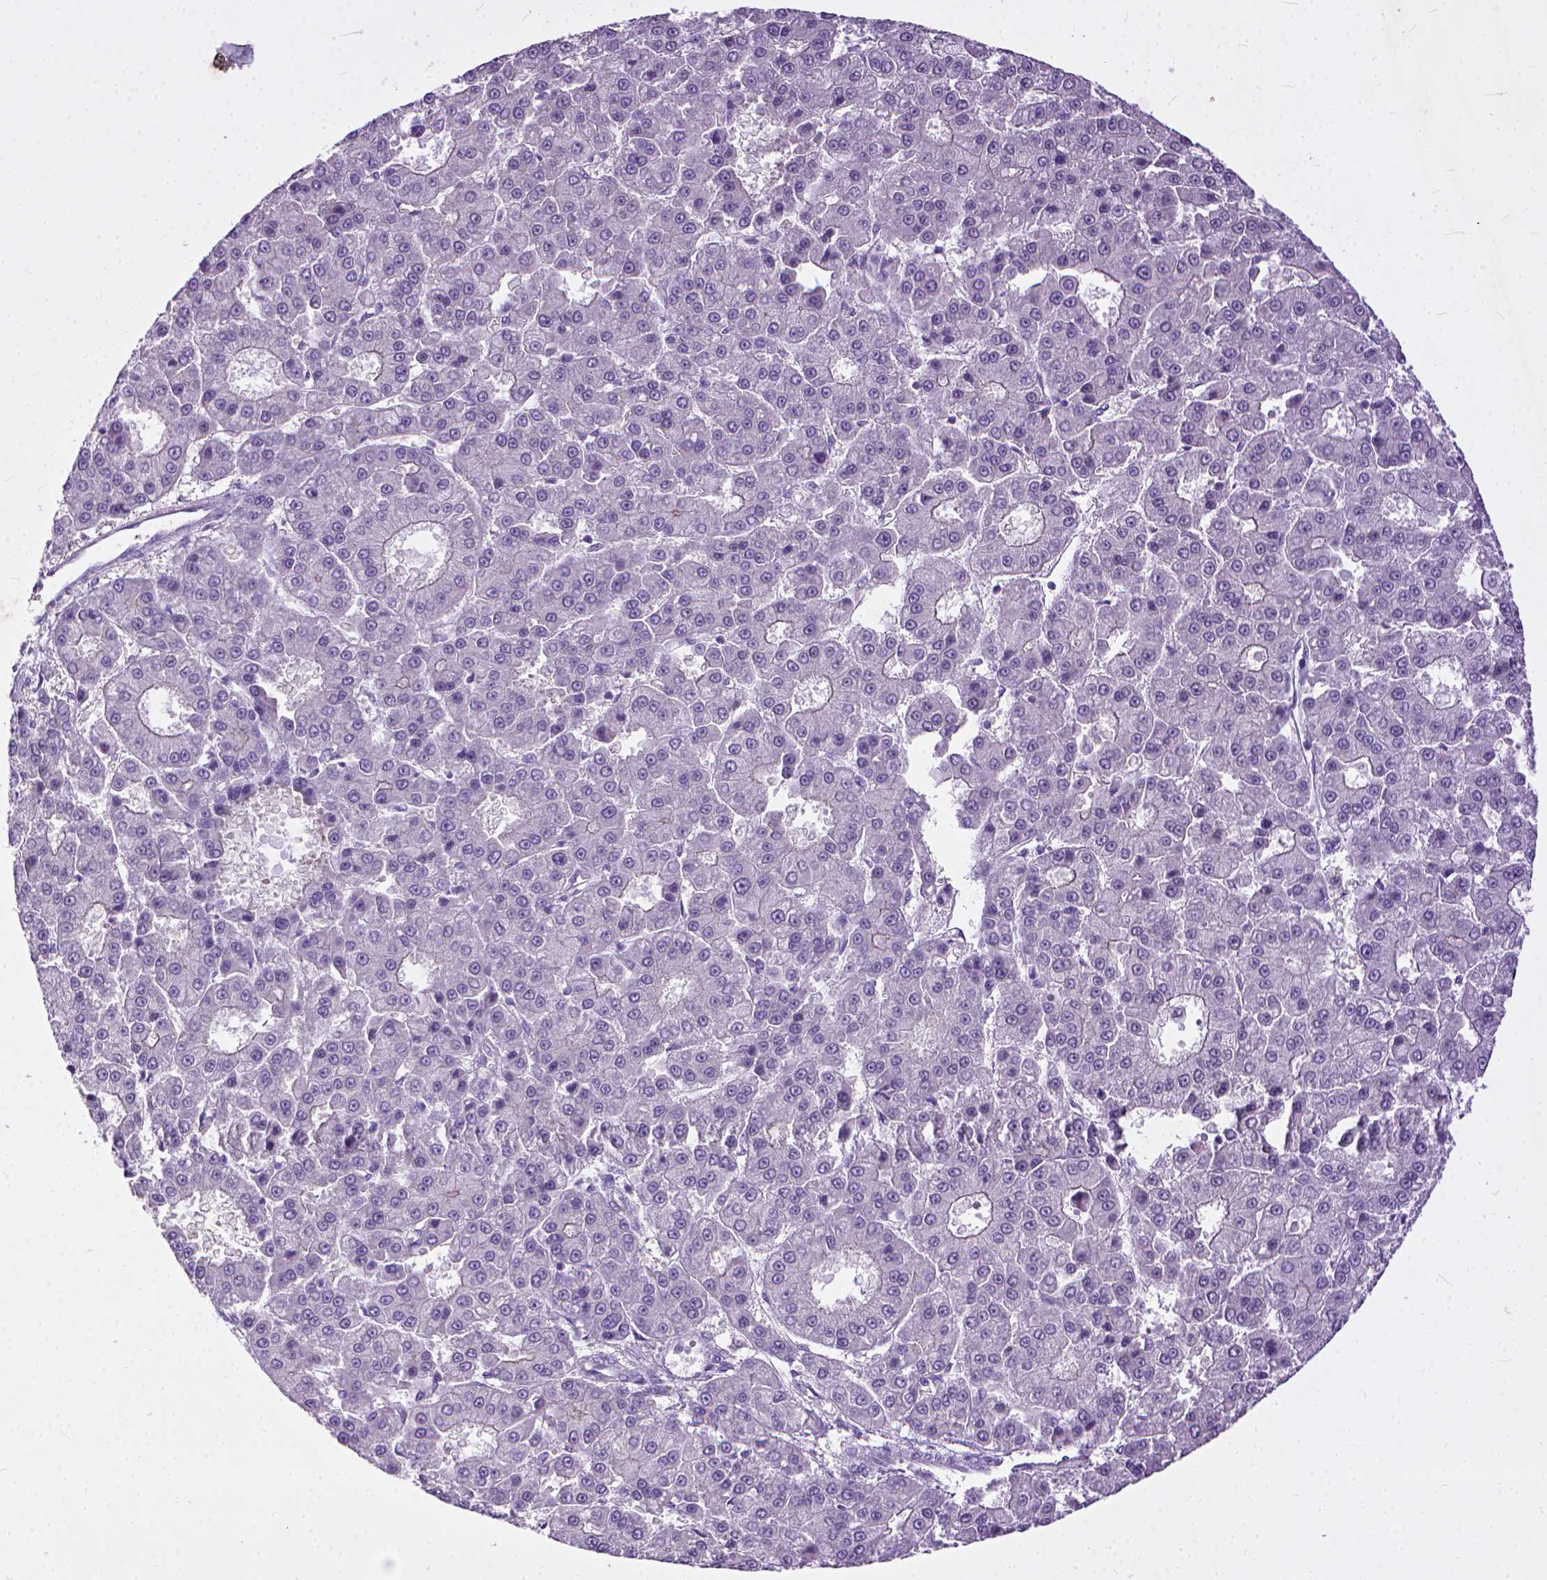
{"staining": {"intensity": "negative", "quantity": "none", "location": "none"}, "tissue": "liver cancer", "cell_type": "Tumor cells", "image_type": "cancer", "snomed": [{"axis": "morphology", "description": "Carcinoma, Hepatocellular, NOS"}, {"axis": "topography", "description": "Liver"}], "caption": "This is a histopathology image of immunohistochemistry staining of hepatocellular carcinoma (liver), which shows no staining in tumor cells.", "gene": "ADGRF1", "patient": {"sex": "male", "age": 70}}